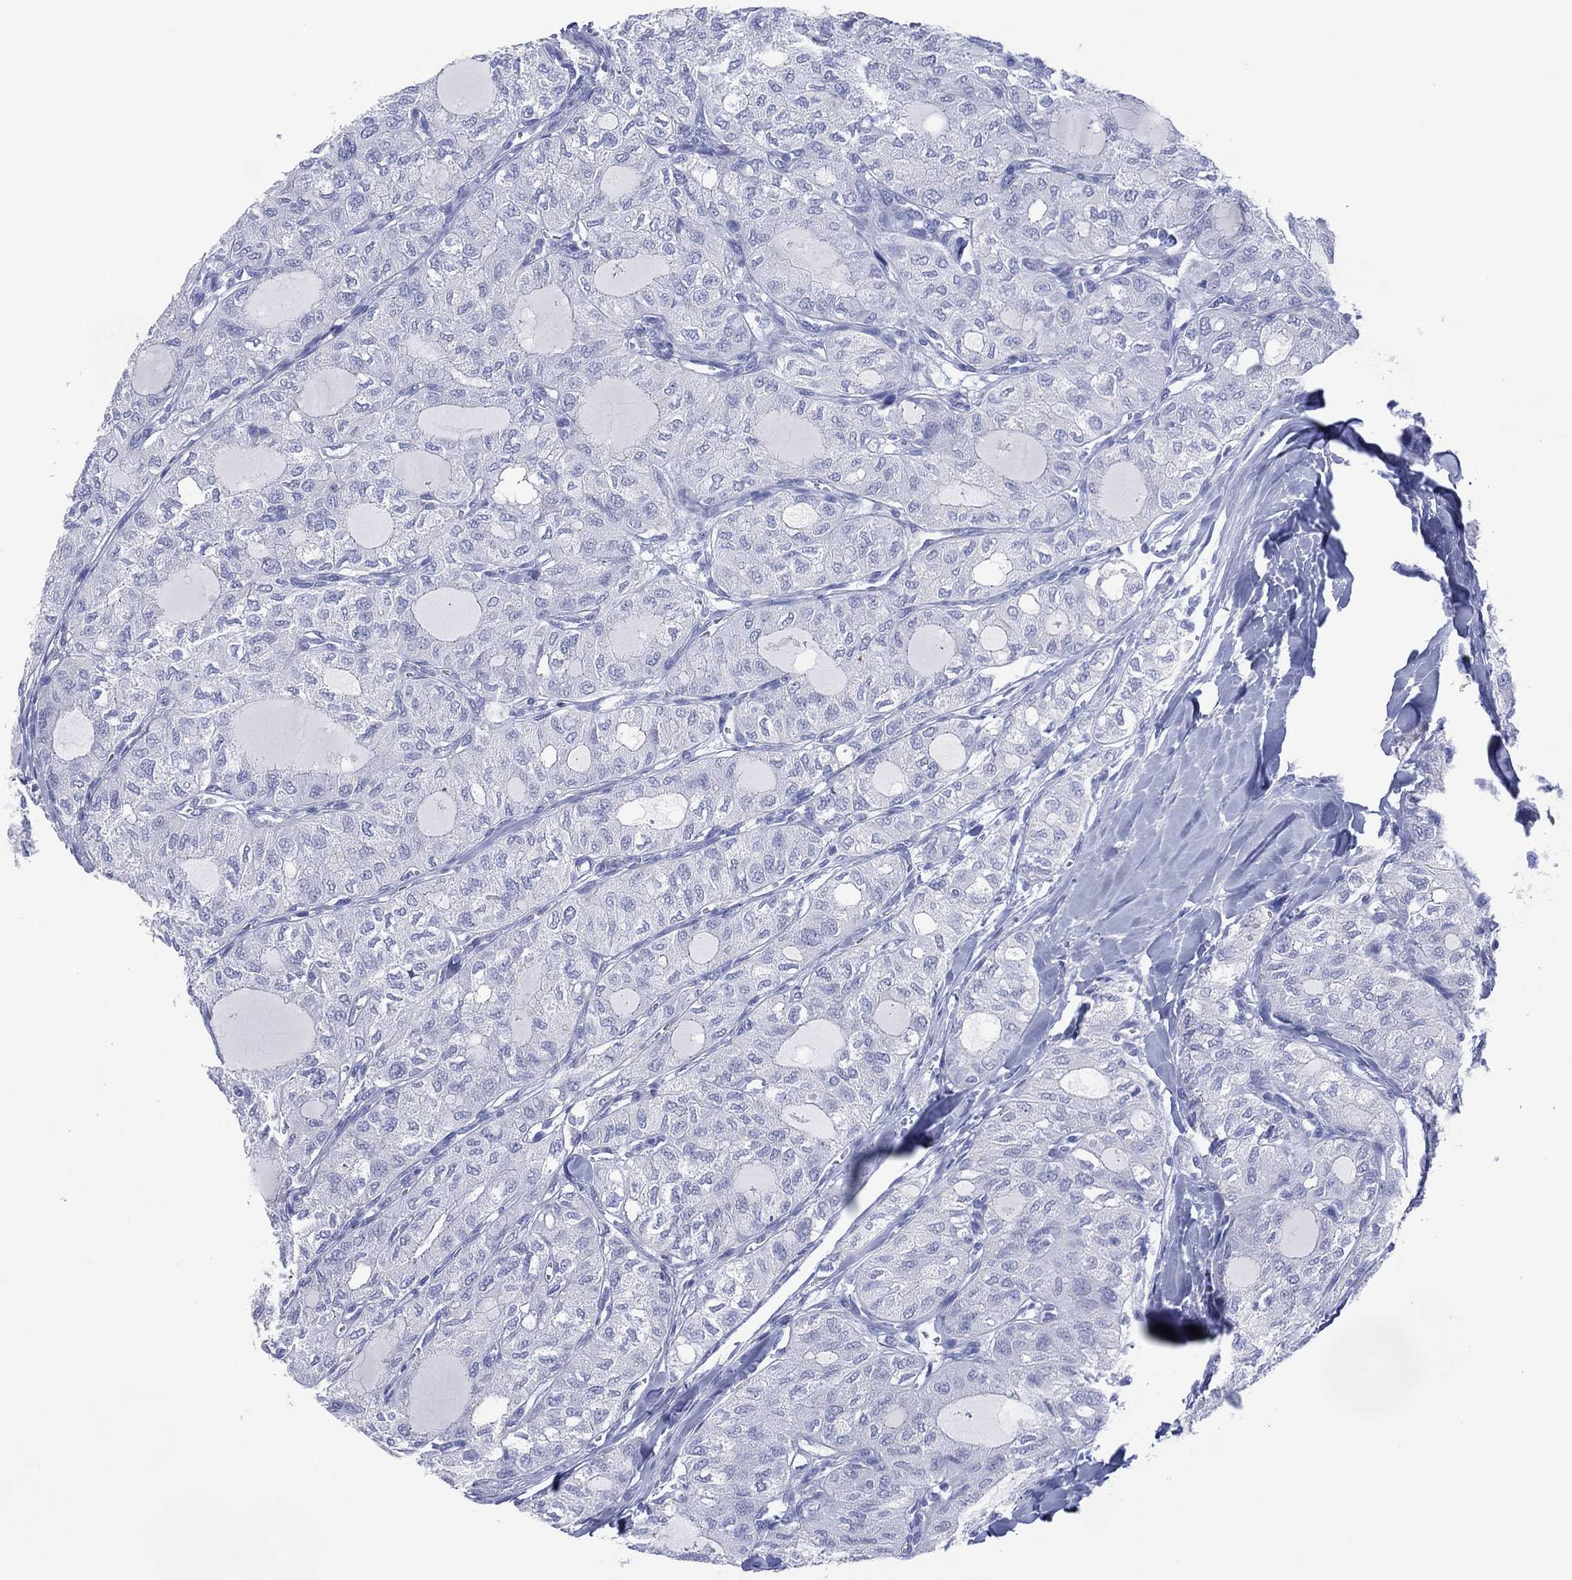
{"staining": {"intensity": "negative", "quantity": "none", "location": "none"}, "tissue": "thyroid cancer", "cell_type": "Tumor cells", "image_type": "cancer", "snomed": [{"axis": "morphology", "description": "Follicular adenoma carcinoma, NOS"}, {"axis": "topography", "description": "Thyroid gland"}], "caption": "An immunohistochemistry (IHC) photomicrograph of thyroid cancer (follicular adenoma carcinoma) is shown. There is no staining in tumor cells of thyroid cancer (follicular adenoma carcinoma).", "gene": "DSG1", "patient": {"sex": "male", "age": 75}}